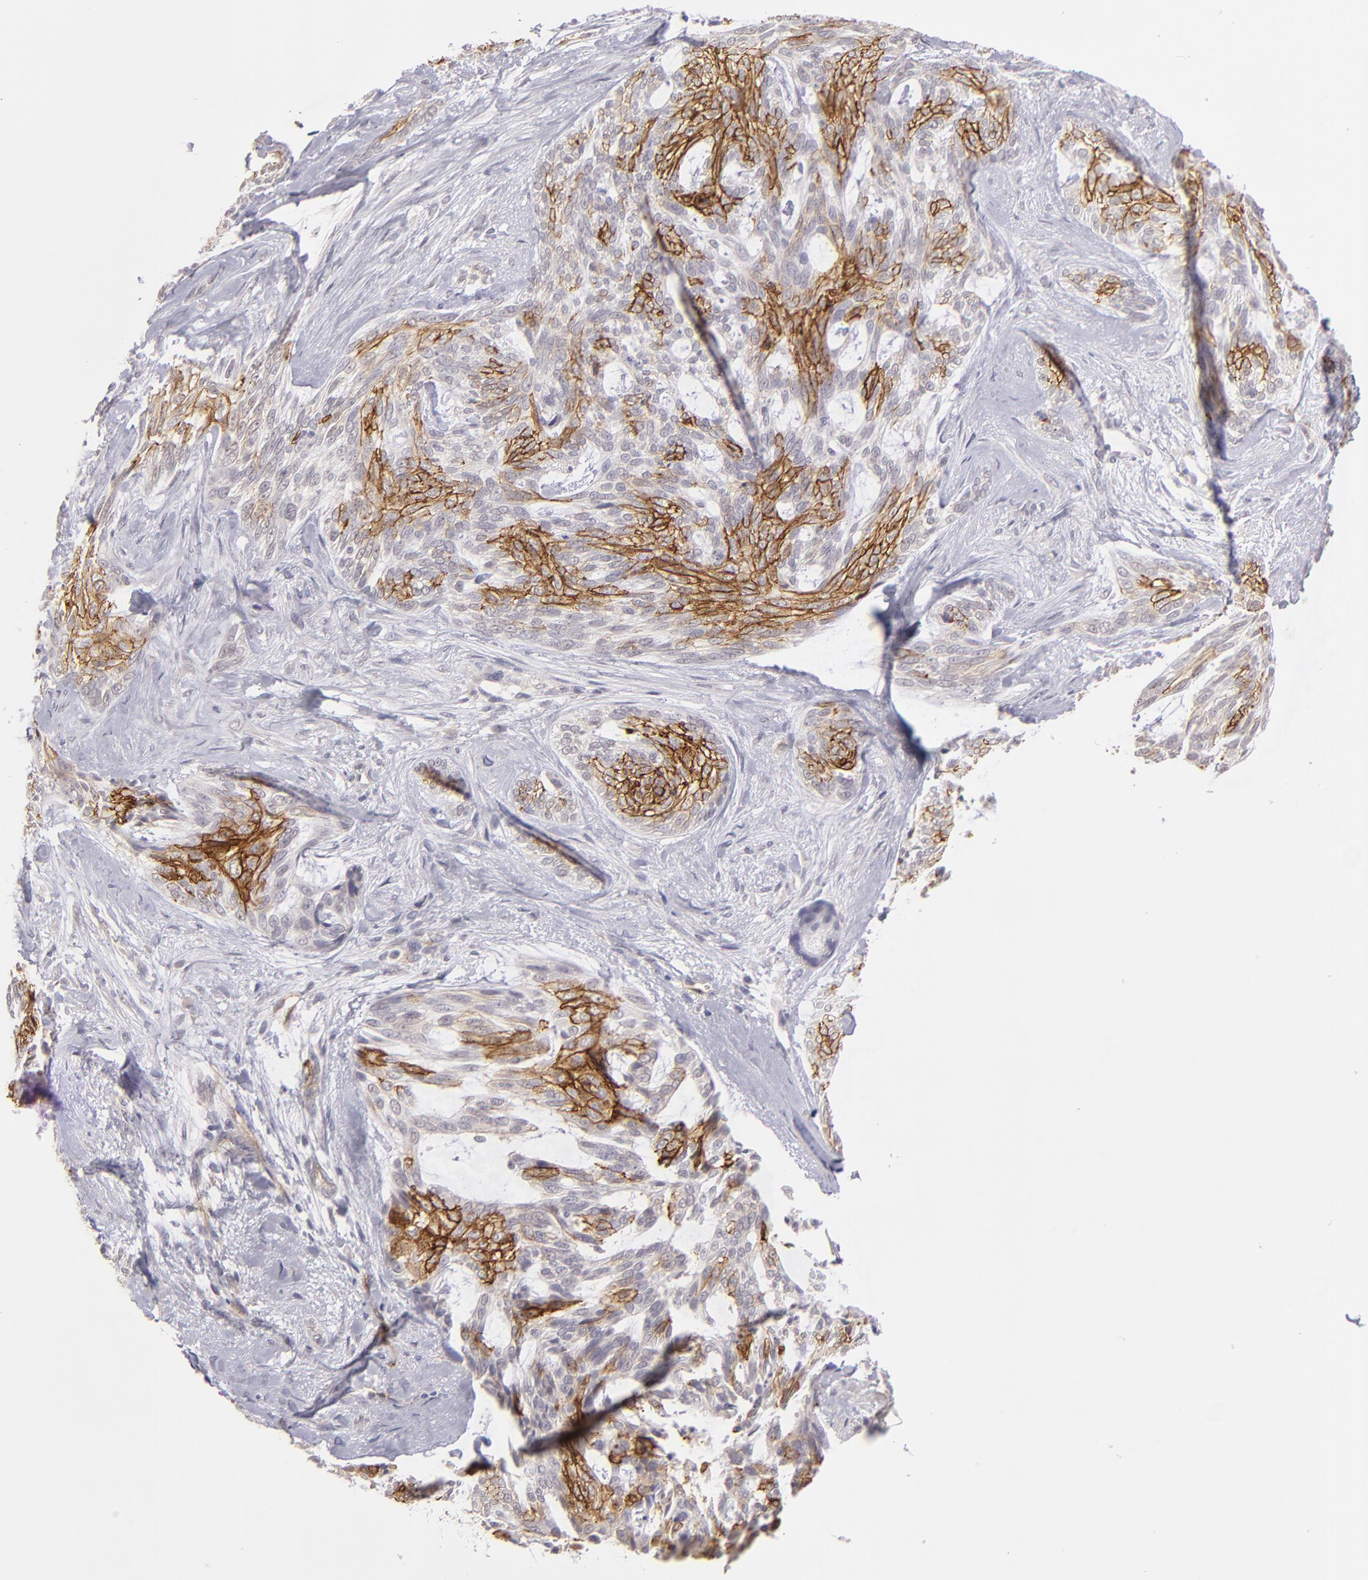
{"staining": {"intensity": "strong", "quantity": "25%-75%", "location": "cytoplasmic/membranous"}, "tissue": "skin cancer", "cell_type": "Tumor cells", "image_type": "cancer", "snomed": [{"axis": "morphology", "description": "Normal tissue, NOS"}, {"axis": "morphology", "description": "Basal cell carcinoma"}, {"axis": "topography", "description": "Skin"}], "caption": "A high amount of strong cytoplasmic/membranous expression is present in about 25%-75% of tumor cells in skin basal cell carcinoma tissue.", "gene": "THBD", "patient": {"sex": "female", "age": 71}}